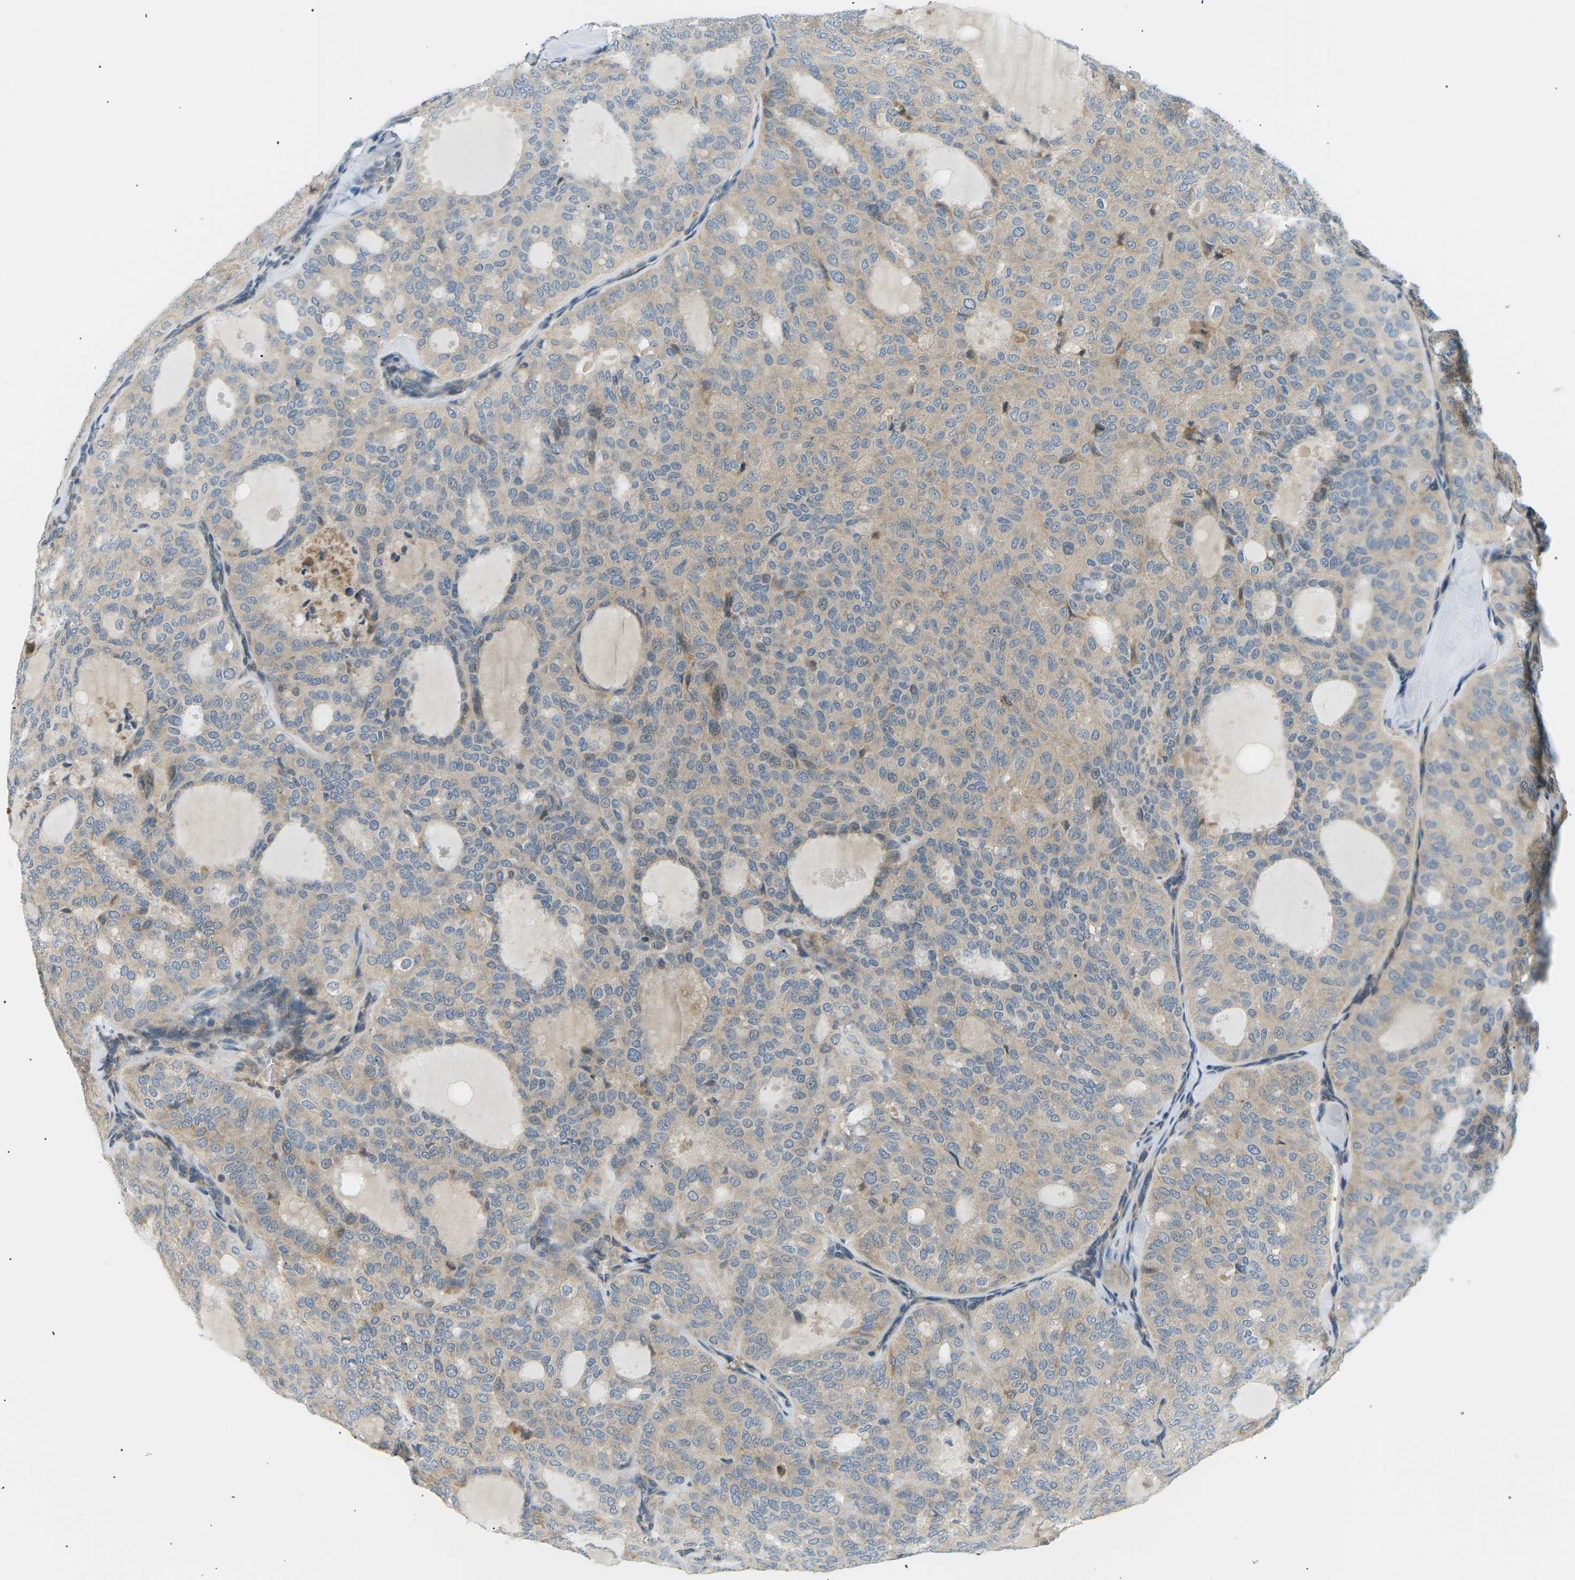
{"staining": {"intensity": "weak", "quantity": ">75%", "location": "cytoplasmic/membranous"}, "tissue": "thyroid cancer", "cell_type": "Tumor cells", "image_type": "cancer", "snomed": [{"axis": "morphology", "description": "Follicular adenoma carcinoma, NOS"}, {"axis": "topography", "description": "Thyroid gland"}], "caption": "High-magnification brightfield microscopy of thyroid cancer (follicular adenoma carcinoma) stained with DAB (3,3'-diaminobenzidine) (brown) and counterstained with hematoxylin (blue). tumor cells exhibit weak cytoplasmic/membranous staining is appreciated in approximately>75% of cells.", "gene": "TBC1D8", "patient": {"sex": "male", "age": 75}}